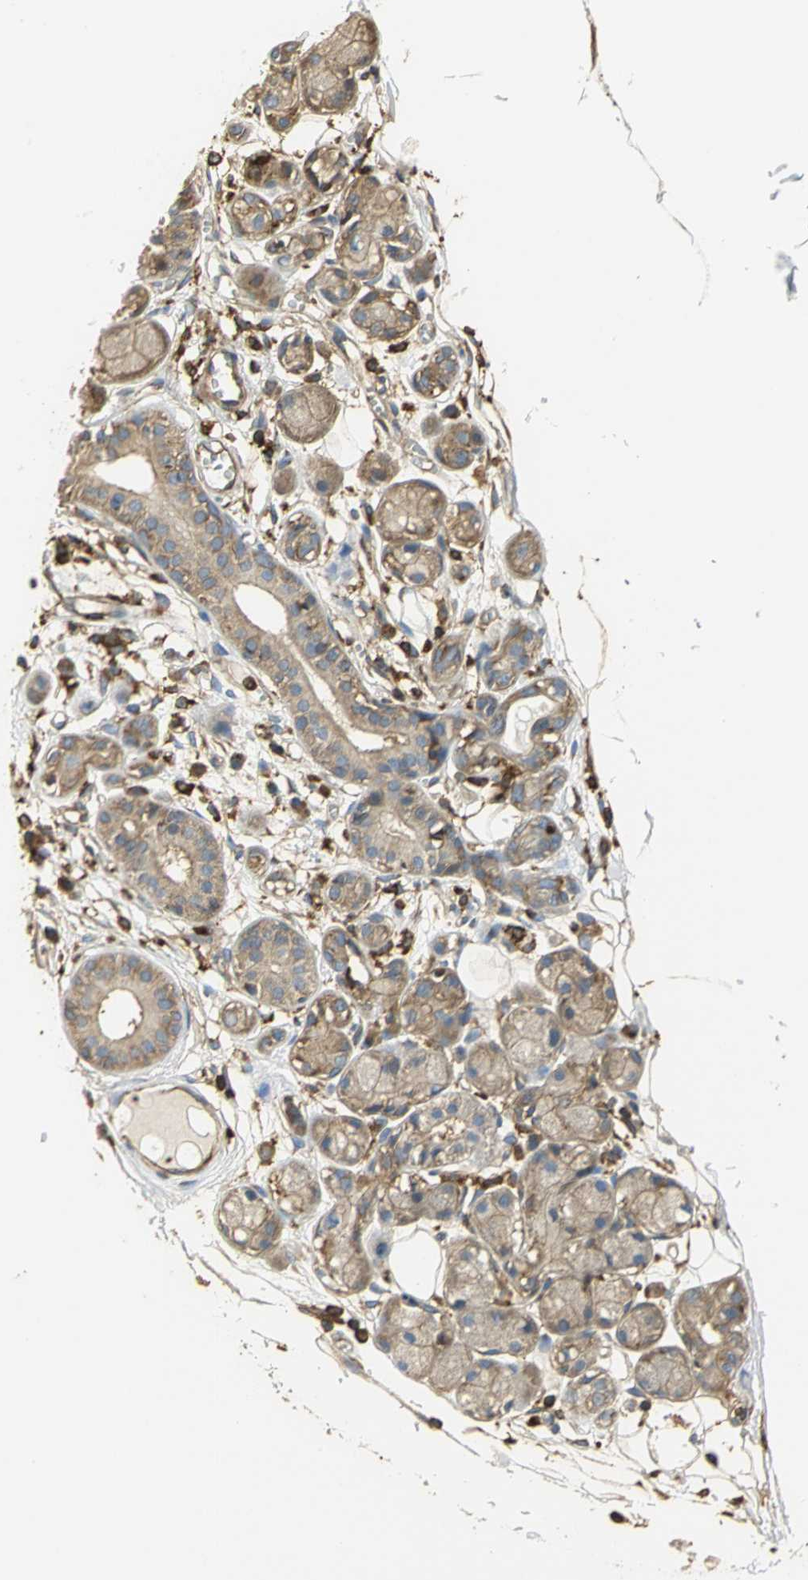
{"staining": {"intensity": "moderate", "quantity": ">75%", "location": "cytoplasmic/membranous"}, "tissue": "adipose tissue", "cell_type": "Adipocytes", "image_type": "normal", "snomed": [{"axis": "morphology", "description": "Normal tissue, NOS"}, {"axis": "morphology", "description": "Inflammation, NOS"}, {"axis": "topography", "description": "Vascular tissue"}, {"axis": "topography", "description": "Salivary gland"}], "caption": "Immunohistochemical staining of benign human adipose tissue shows >75% levels of moderate cytoplasmic/membranous protein staining in approximately >75% of adipocytes.", "gene": "TLN1", "patient": {"sex": "female", "age": 75}}